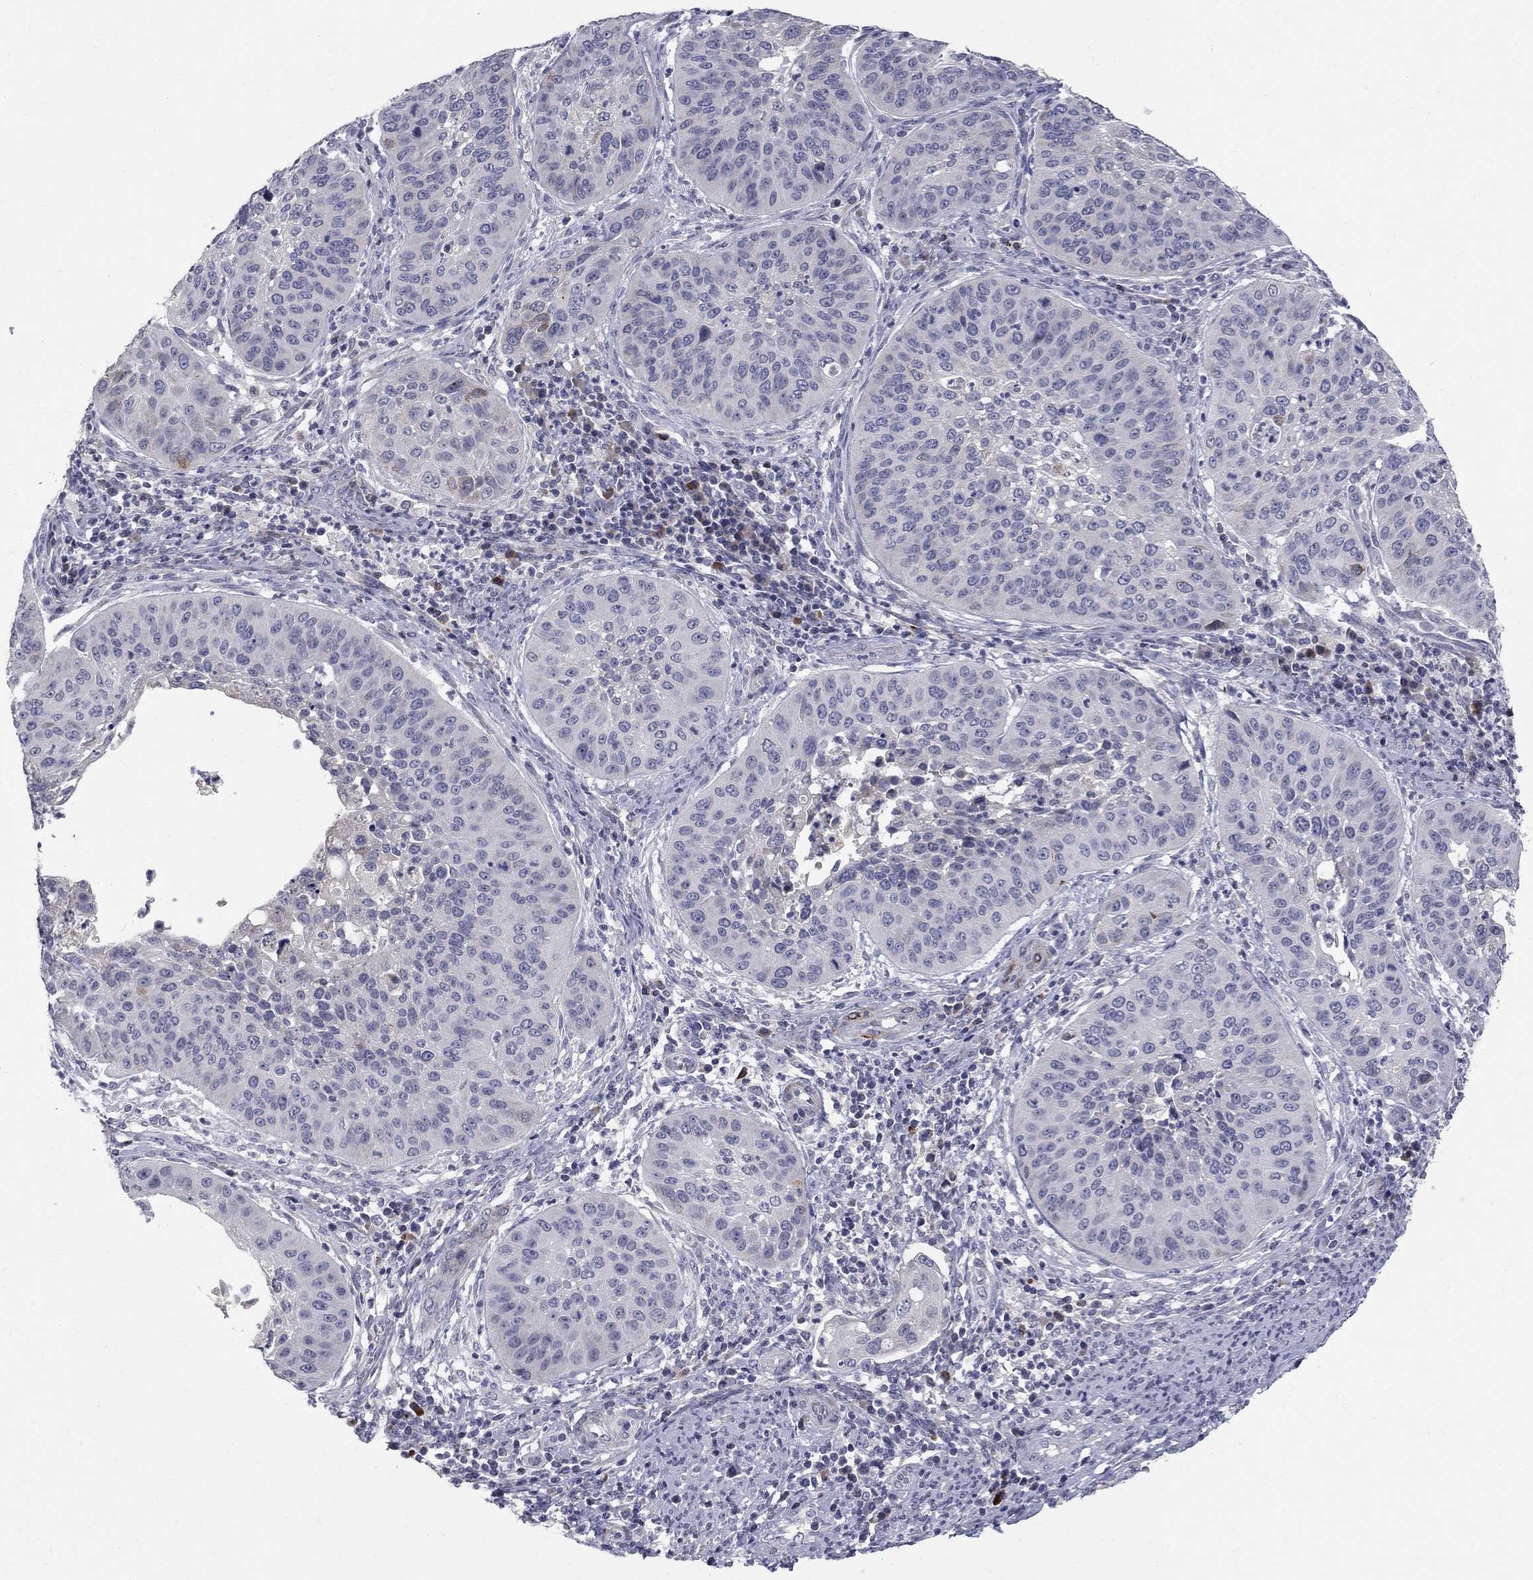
{"staining": {"intensity": "negative", "quantity": "none", "location": "none"}, "tissue": "cervical cancer", "cell_type": "Tumor cells", "image_type": "cancer", "snomed": [{"axis": "morphology", "description": "Normal tissue, NOS"}, {"axis": "morphology", "description": "Squamous cell carcinoma, NOS"}, {"axis": "topography", "description": "Cervix"}], "caption": "There is no significant staining in tumor cells of cervical squamous cell carcinoma.", "gene": "NTRK2", "patient": {"sex": "female", "age": 39}}